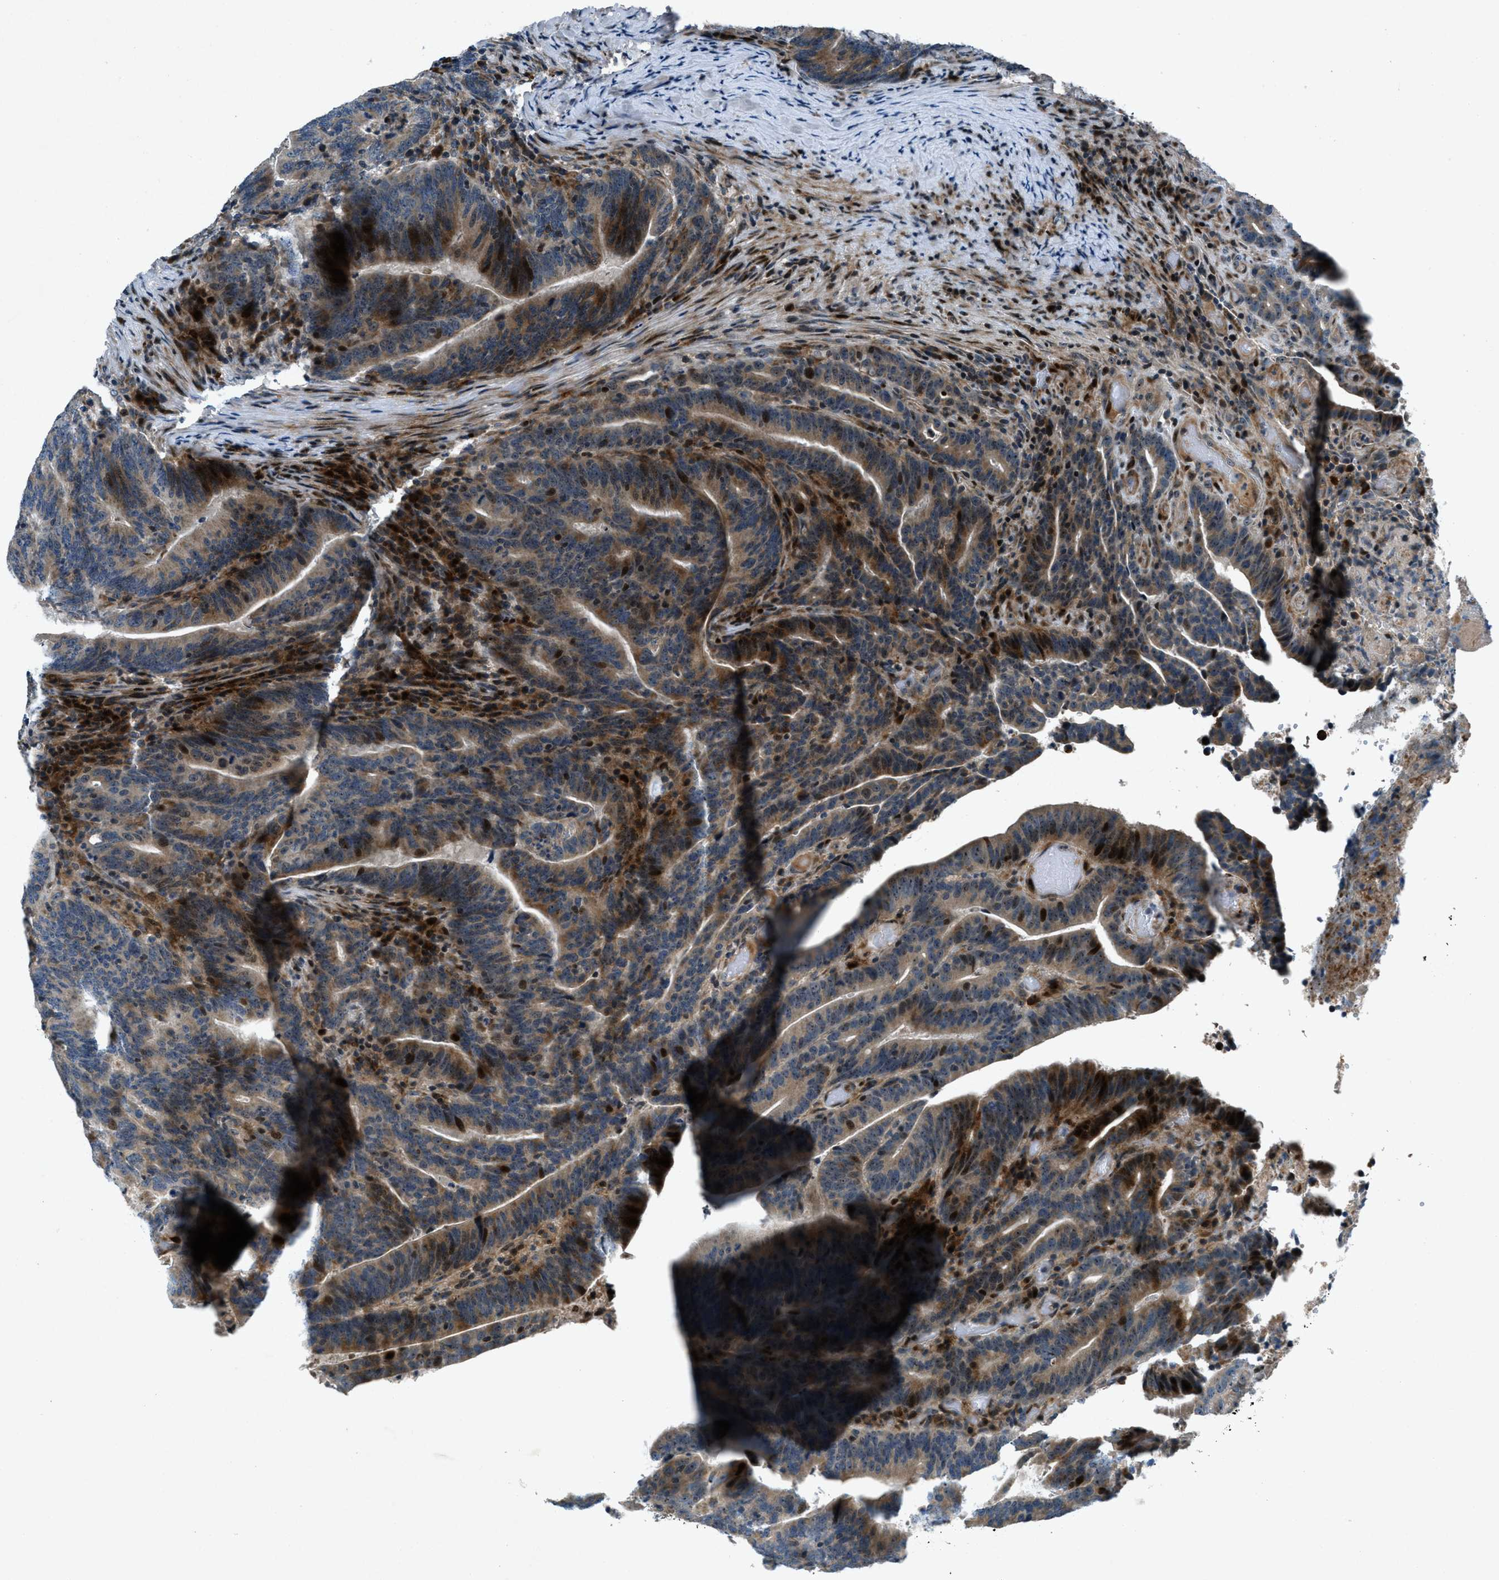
{"staining": {"intensity": "moderate", "quantity": ">75%", "location": "cytoplasmic/membranous,nuclear"}, "tissue": "colorectal cancer", "cell_type": "Tumor cells", "image_type": "cancer", "snomed": [{"axis": "morphology", "description": "Adenocarcinoma, NOS"}, {"axis": "topography", "description": "Colon"}], "caption": "Moderate cytoplasmic/membranous and nuclear staining for a protein is seen in approximately >75% of tumor cells of colorectal cancer using IHC.", "gene": "CLEC2D", "patient": {"sex": "female", "age": 66}}